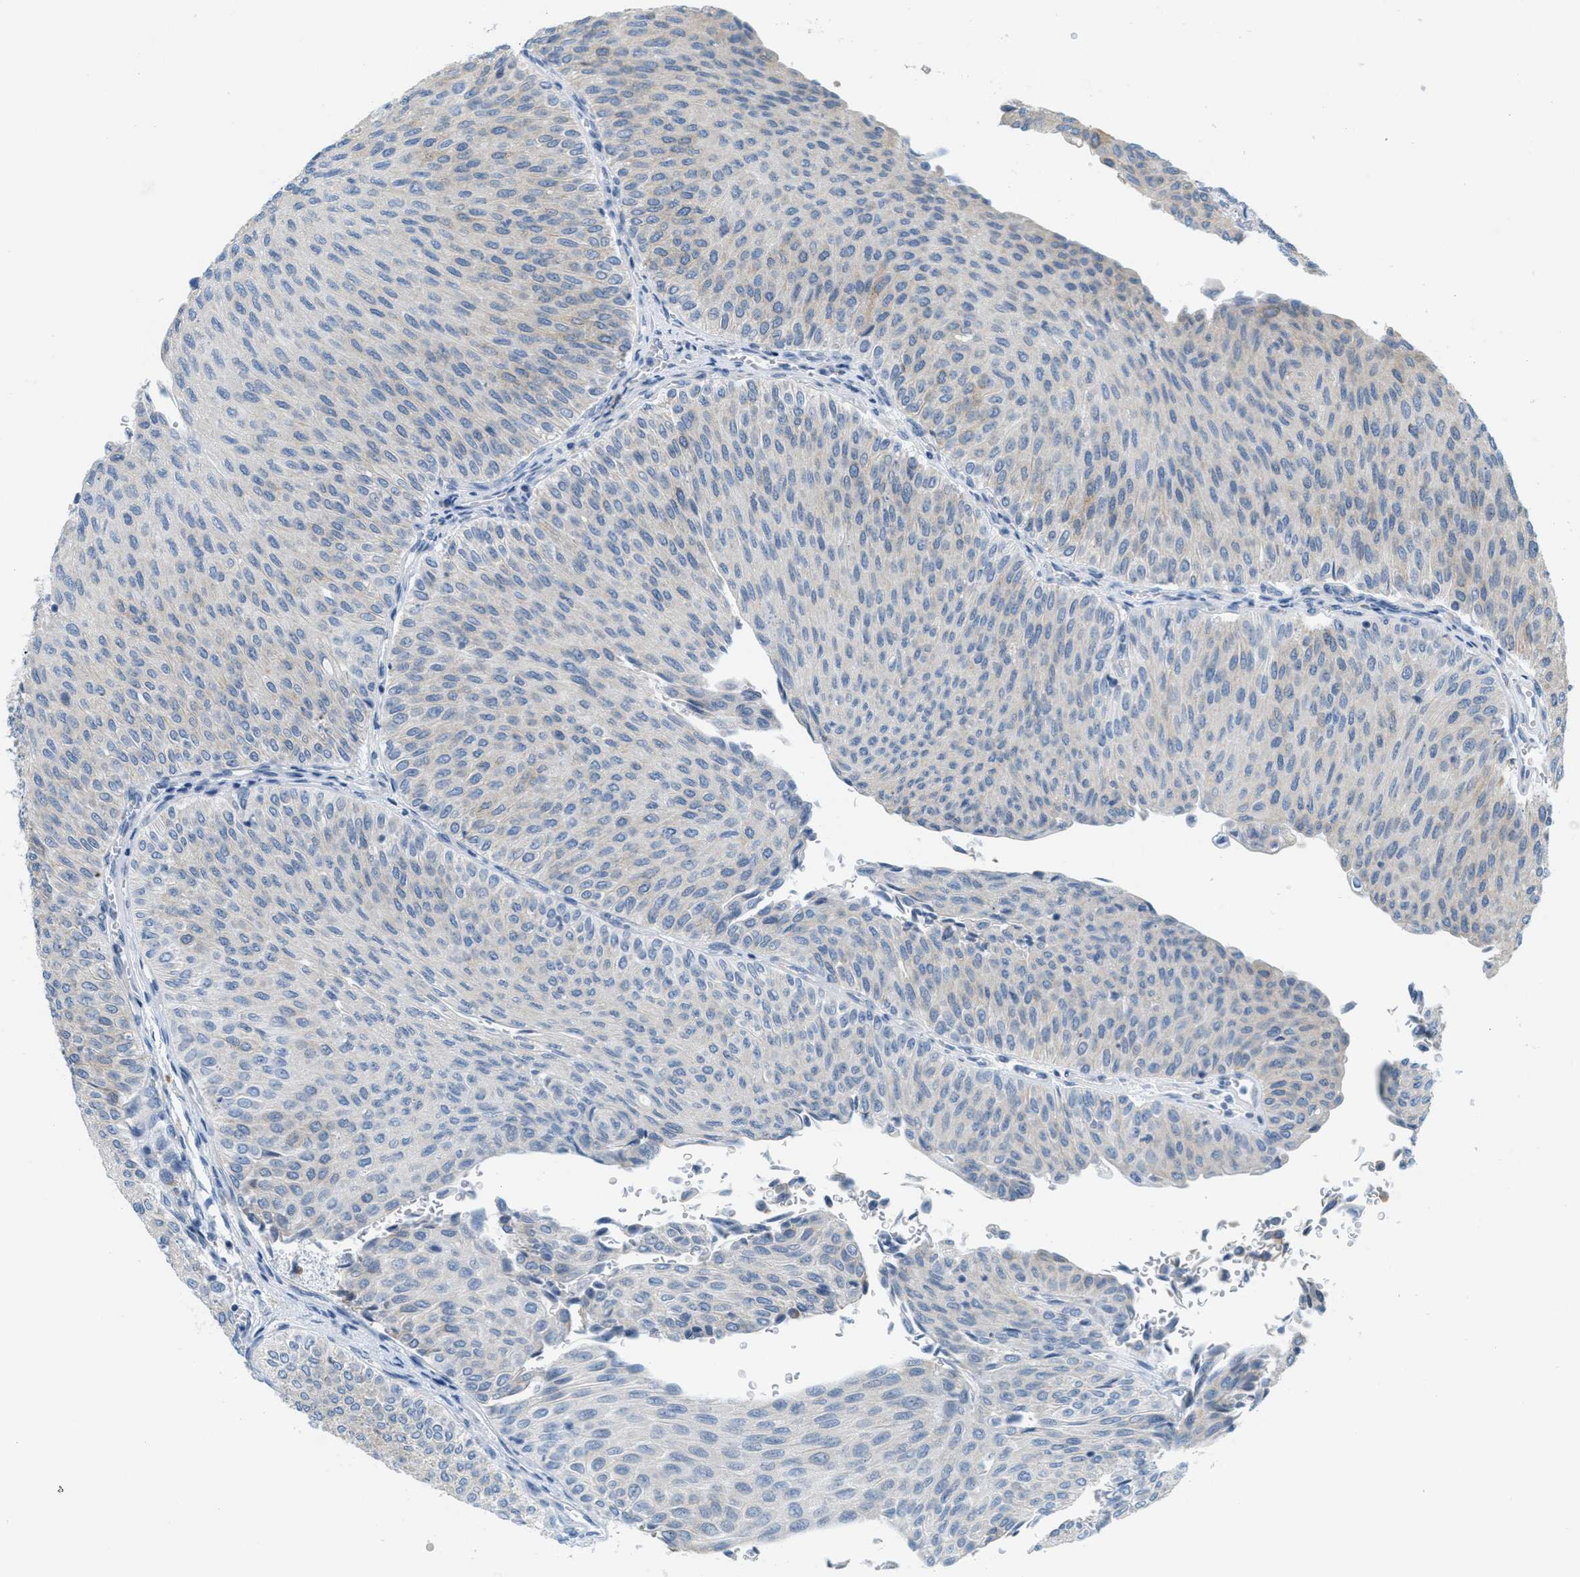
{"staining": {"intensity": "weak", "quantity": "<25%", "location": "cytoplasmic/membranous"}, "tissue": "urothelial cancer", "cell_type": "Tumor cells", "image_type": "cancer", "snomed": [{"axis": "morphology", "description": "Urothelial carcinoma, Low grade"}, {"axis": "topography", "description": "Urinary bladder"}], "caption": "The immunohistochemistry (IHC) photomicrograph has no significant expression in tumor cells of urothelial cancer tissue. The staining is performed using DAB (3,3'-diaminobenzidine) brown chromogen with nuclei counter-stained in using hematoxylin.", "gene": "TEX264", "patient": {"sex": "male", "age": 78}}